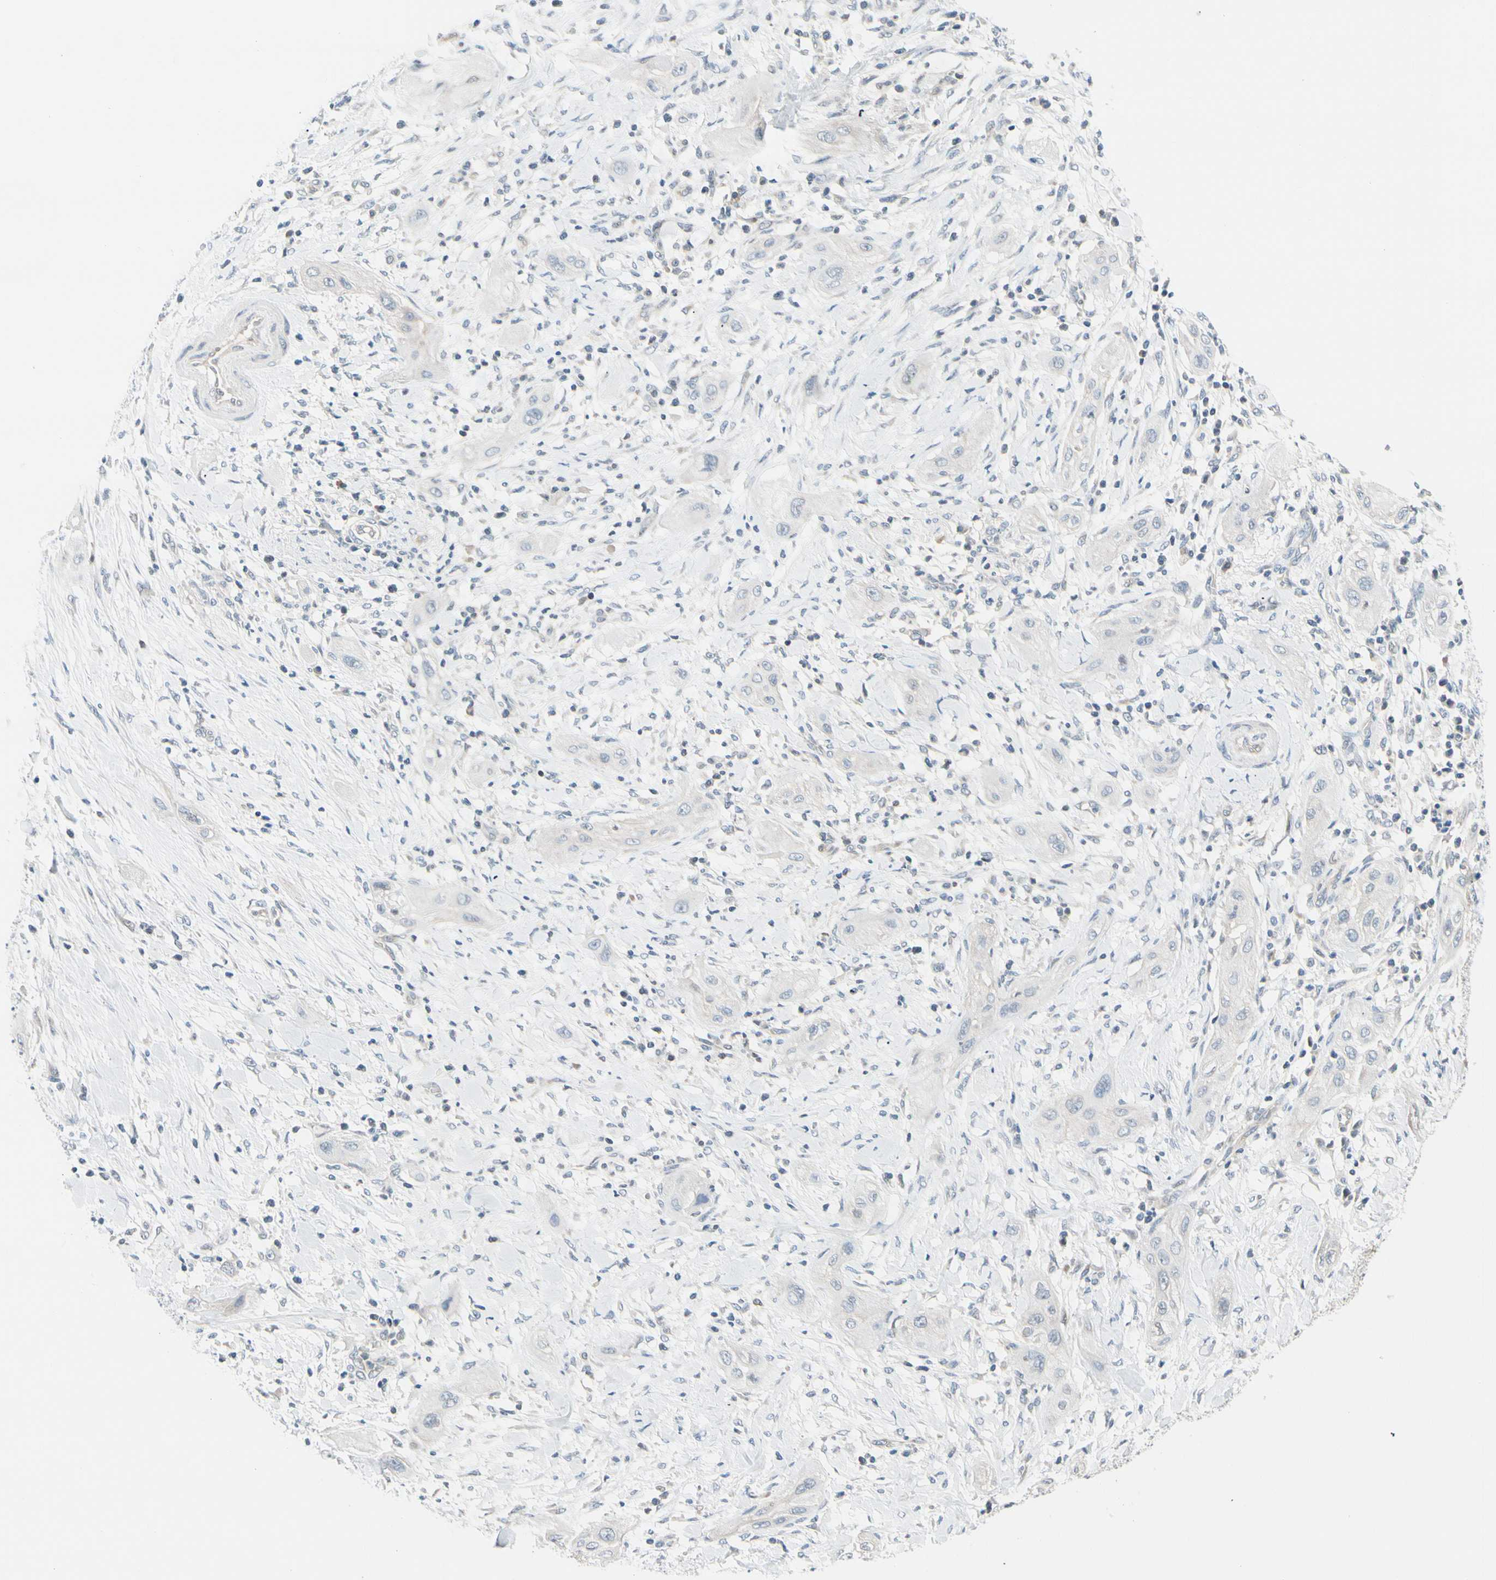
{"staining": {"intensity": "negative", "quantity": "none", "location": "none"}, "tissue": "lung cancer", "cell_type": "Tumor cells", "image_type": "cancer", "snomed": [{"axis": "morphology", "description": "Squamous cell carcinoma, NOS"}, {"axis": "topography", "description": "Lung"}], "caption": "Tumor cells are negative for brown protein staining in lung cancer (squamous cell carcinoma). The staining was performed using DAB to visualize the protein expression in brown, while the nuclei were stained in blue with hematoxylin (Magnification: 20x).", "gene": "CFAP36", "patient": {"sex": "female", "age": 47}}